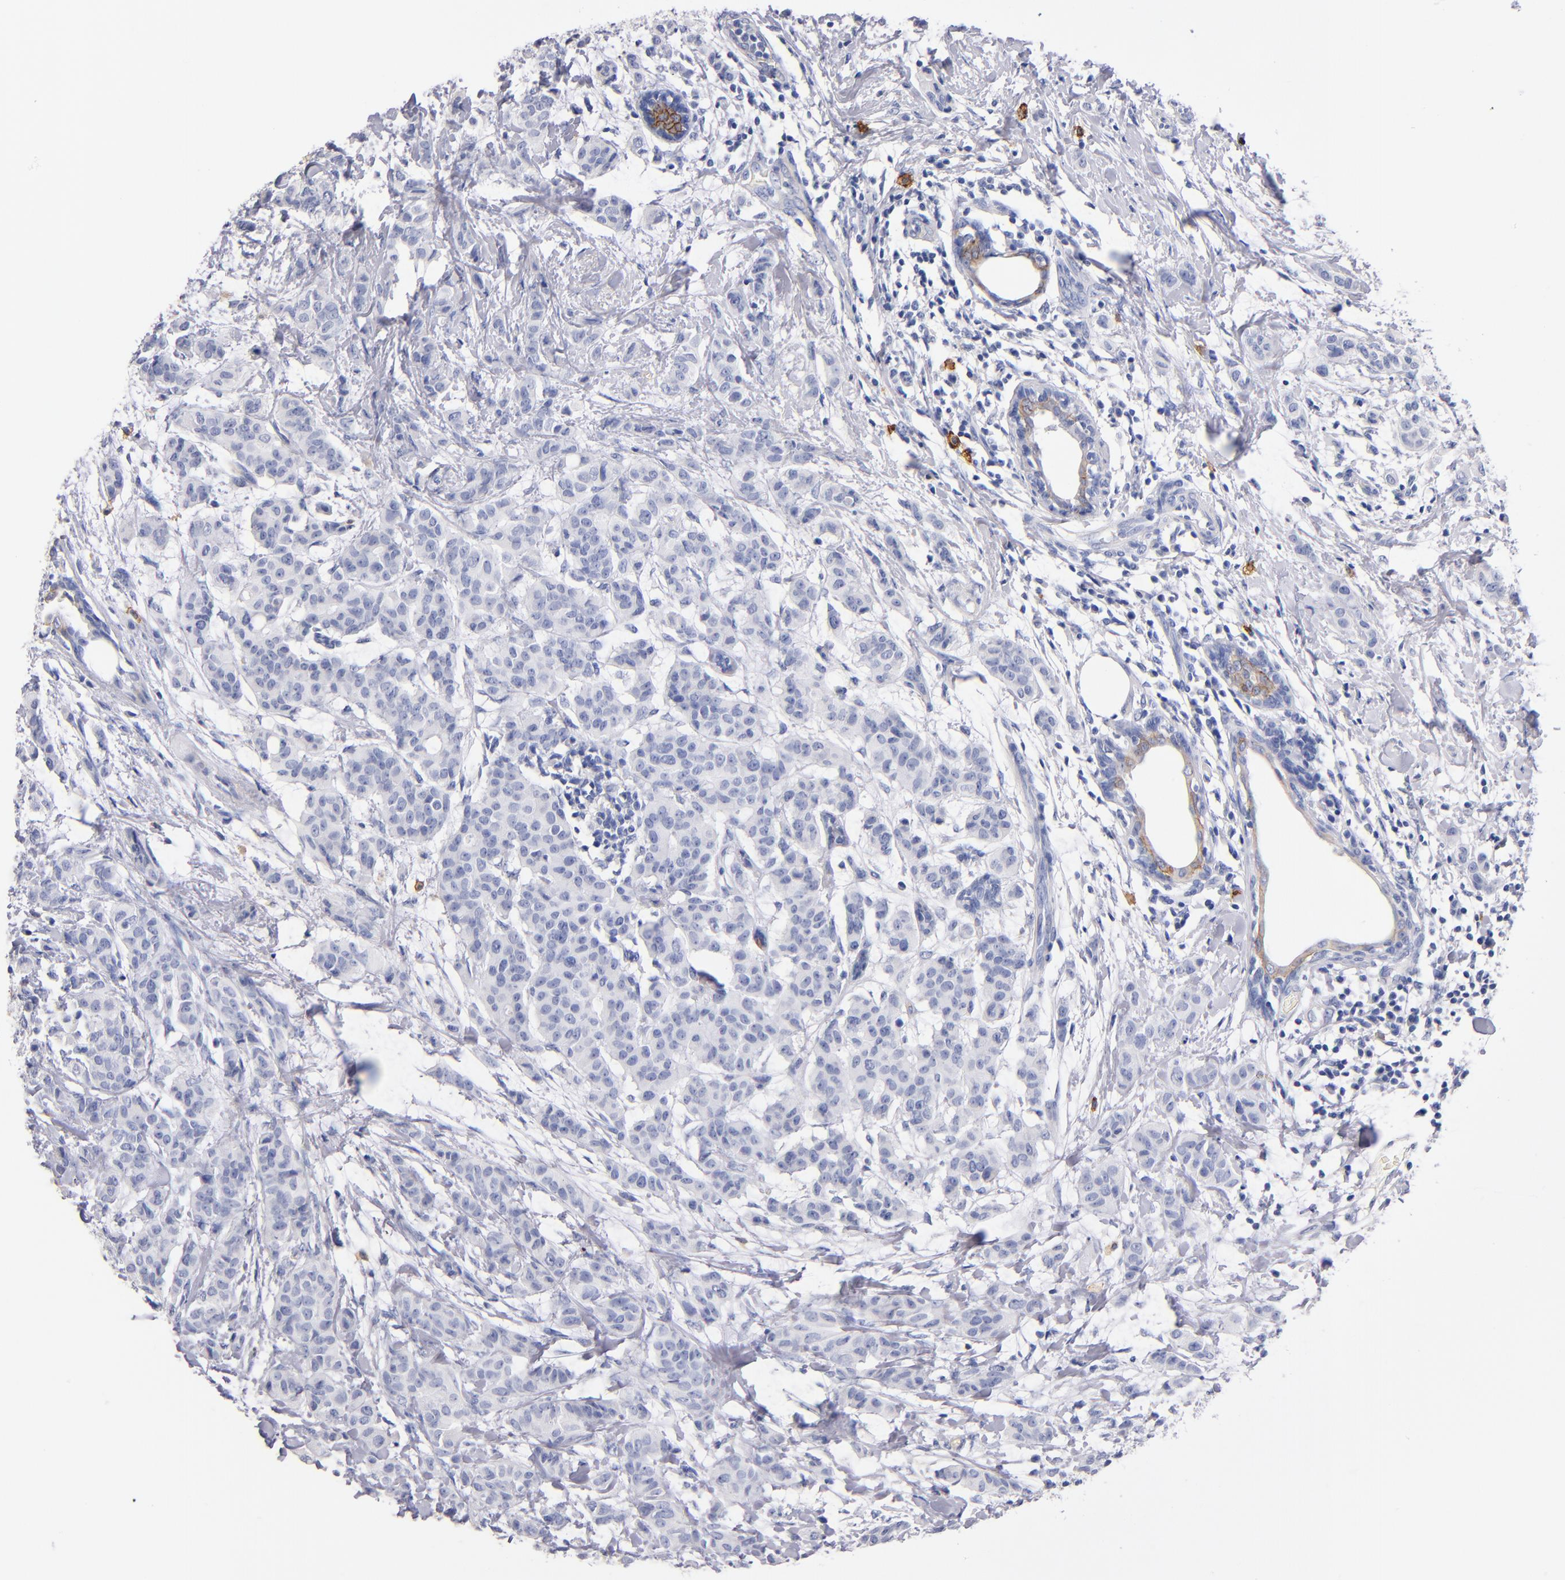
{"staining": {"intensity": "negative", "quantity": "none", "location": "none"}, "tissue": "breast cancer", "cell_type": "Tumor cells", "image_type": "cancer", "snomed": [{"axis": "morphology", "description": "Duct carcinoma"}, {"axis": "topography", "description": "Breast"}], "caption": "Immunohistochemistry (IHC) image of neoplastic tissue: human breast cancer (infiltrating ductal carcinoma) stained with DAB (3,3'-diaminobenzidine) shows no significant protein expression in tumor cells.", "gene": "KIT", "patient": {"sex": "female", "age": 40}}